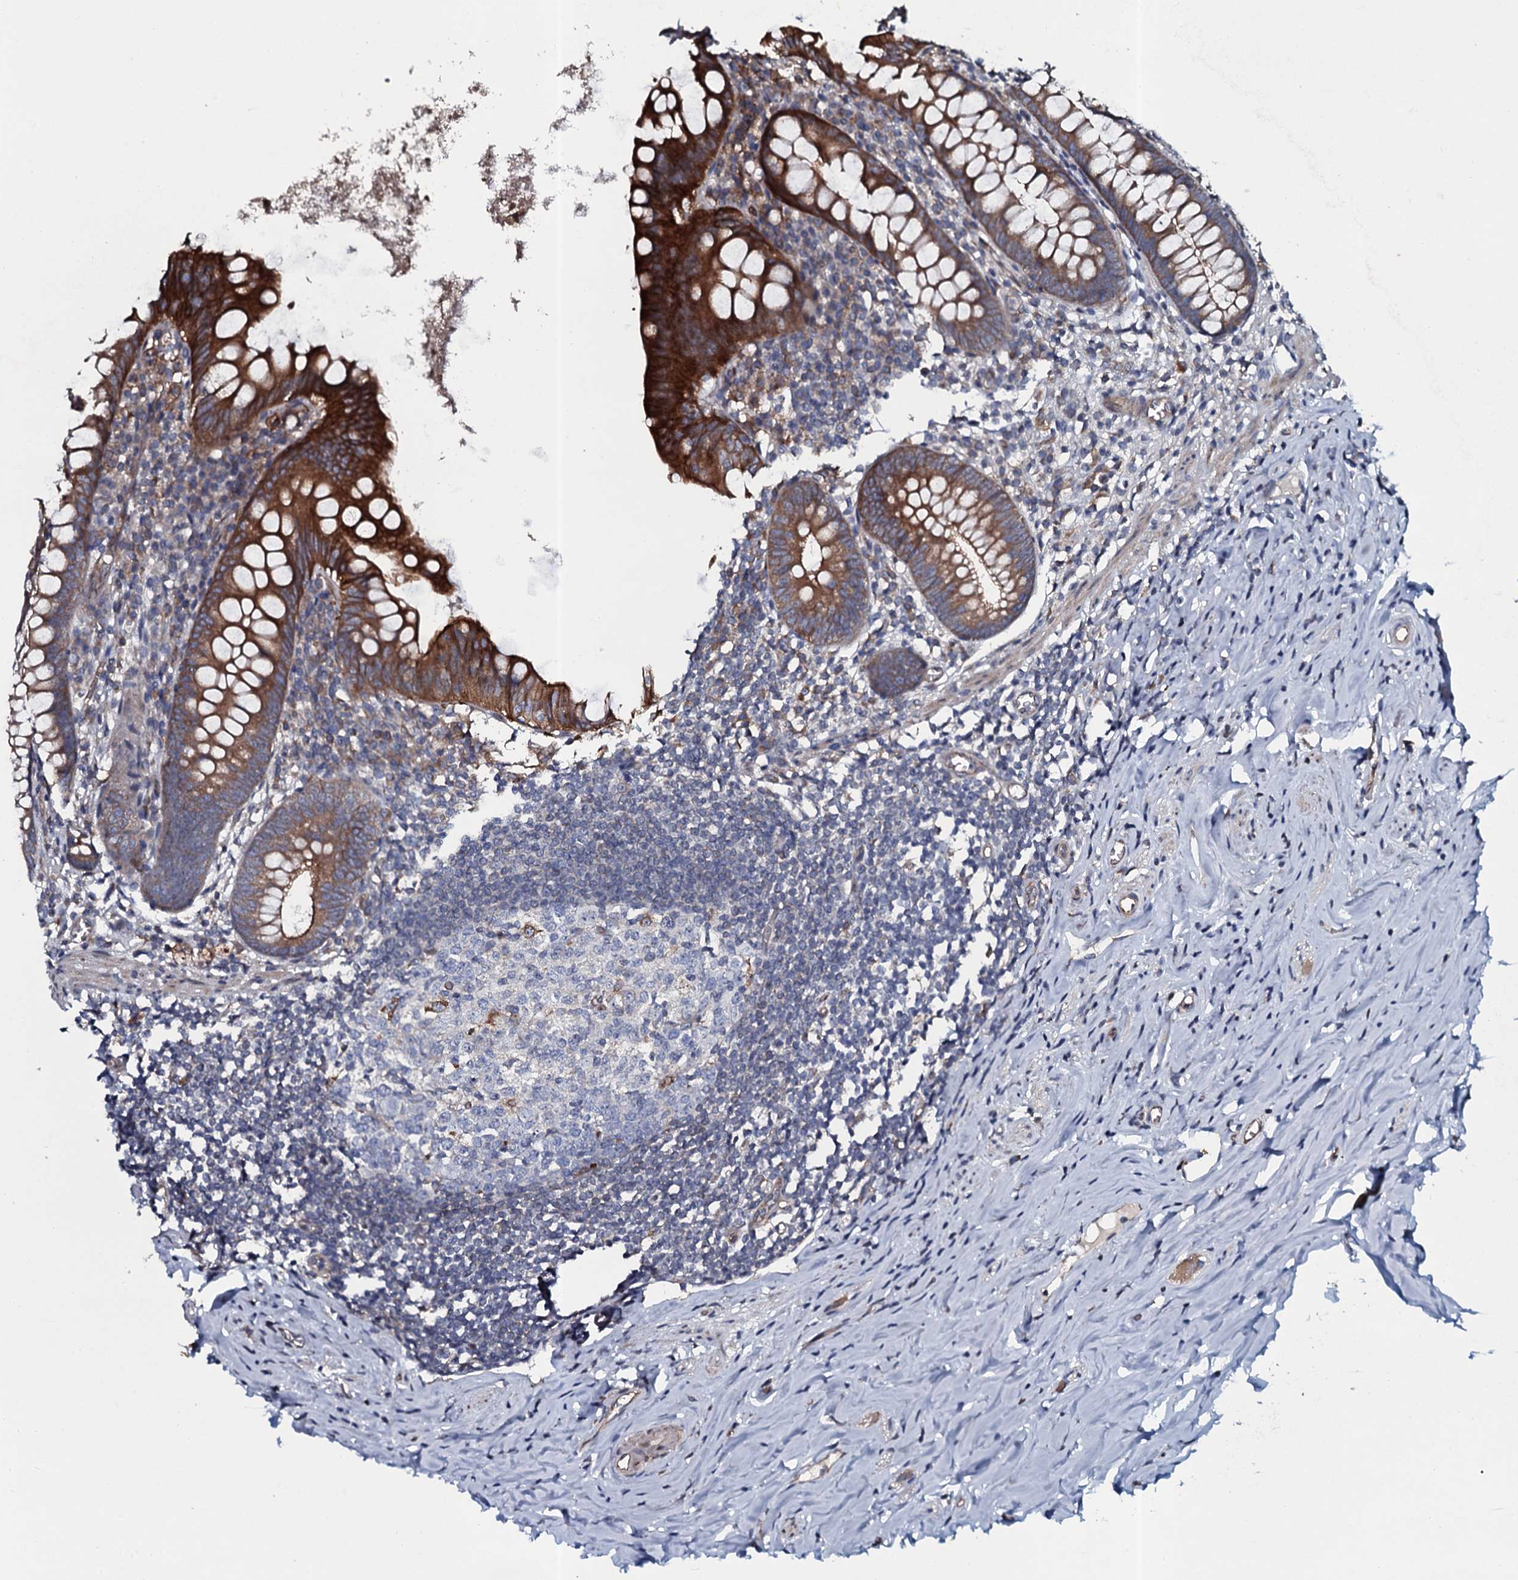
{"staining": {"intensity": "moderate", "quantity": ">75%", "location": "cytoplasmic/membranous"}, "tissue": "appendix", "cell_type": "Glandular cells", "image_type": "normal", "snomed": [{"axis": "morphology", "description": "Normal tissue, NOS"}, {"axis": "topography", "description": "Appendix"}], "caption": "Immunohistochemistry of benign appendix demonstrates medium levels of moderate cytoplasmic/membranous staining in approximately >75% of glandular cells.", "gene": "TMEM151A", "patient": {"sex": "female", "age": 51}}